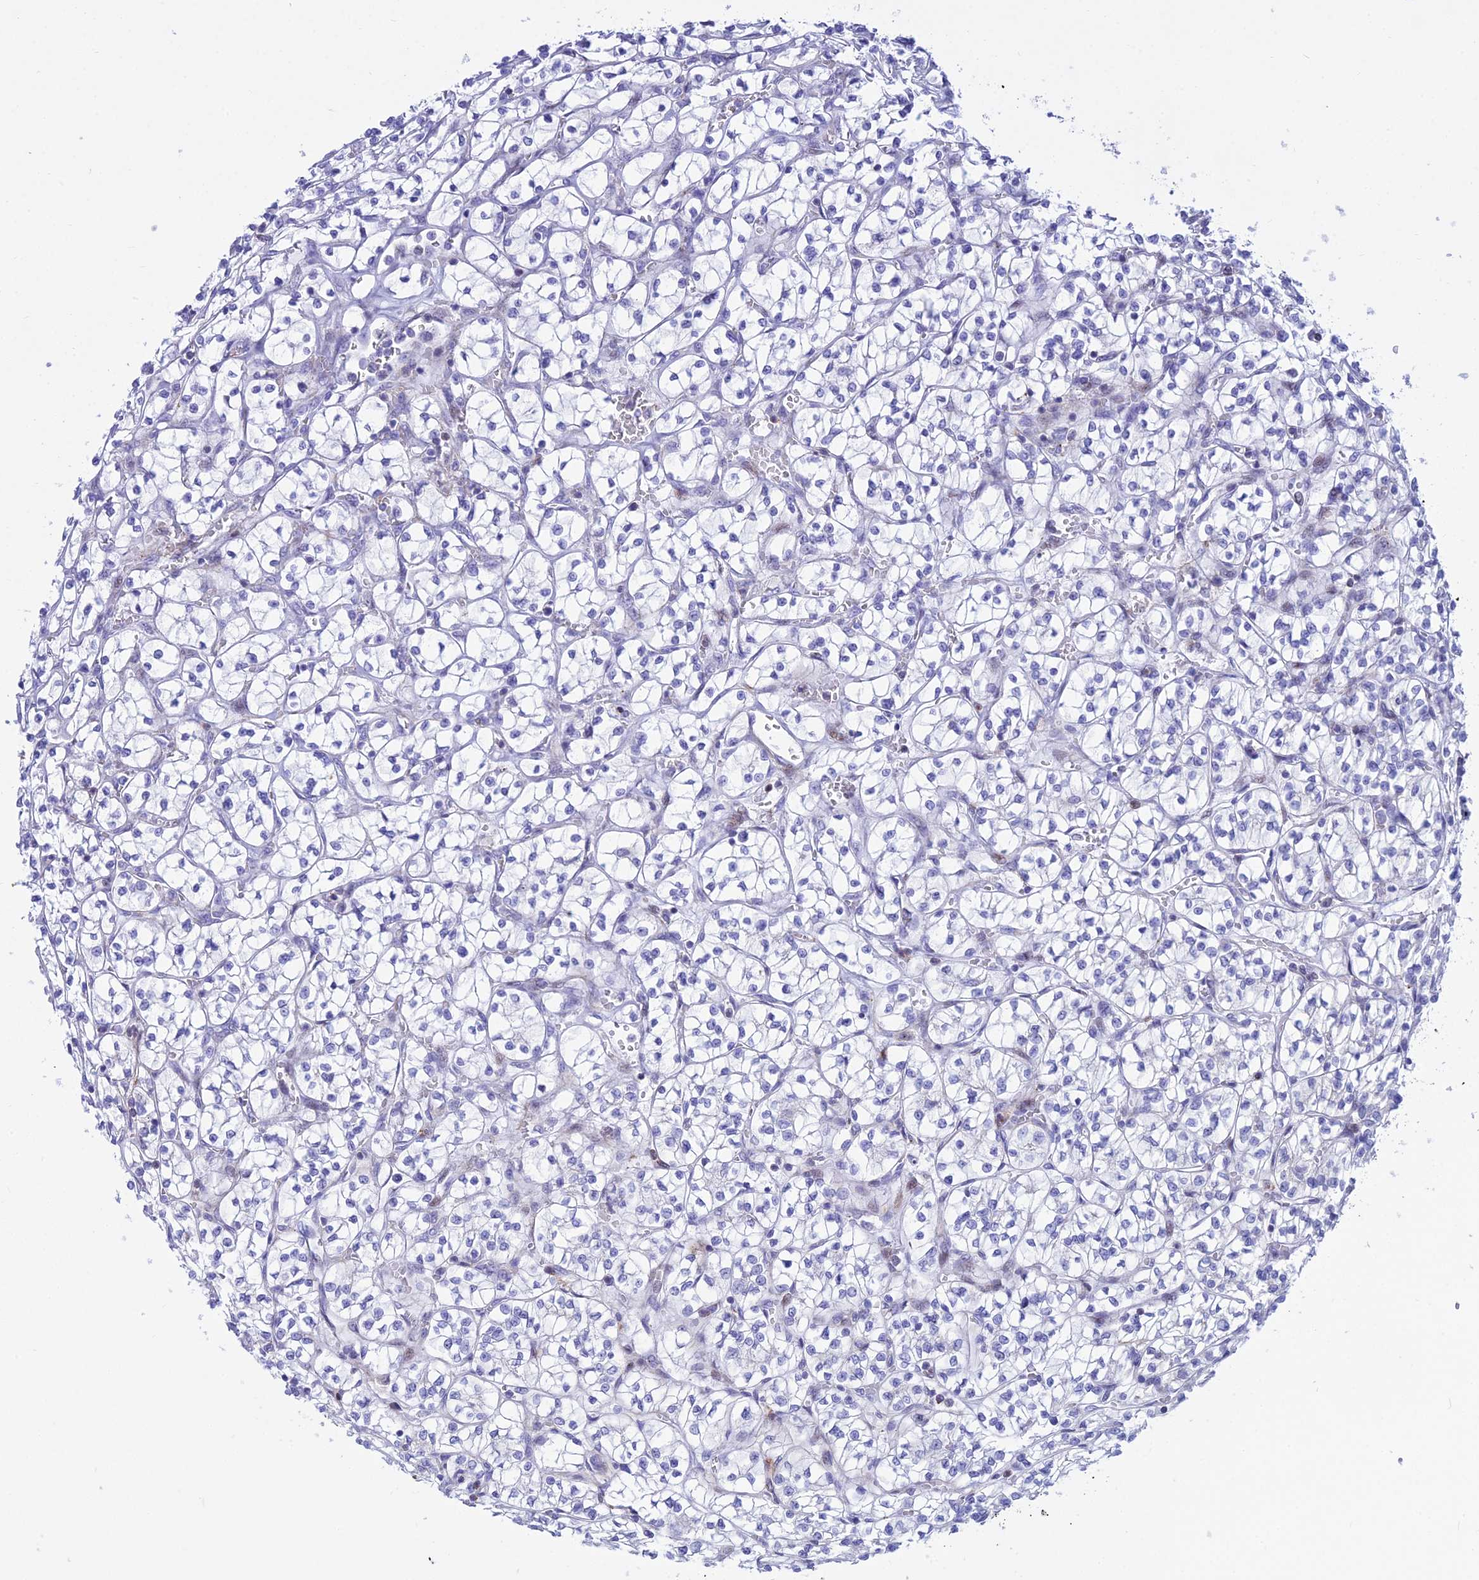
{"staining": {"intensity": "negative", "quantity": "none", "location": "none"}, "tissue": "renal cancer", "cell_type": "Tumor cells", "image_type": "cancer", "snomed": [{"axis": "morphology", "description": "Adenocarcinoma, NOS"}, {"axis": "topography", "description": "Kidney"}], "caption": "The image exhibits no staining of tumor cells in renal cancer. (DAB immunohistochemistry (IHC), high magnification).", "gene": "DLX1", "patient": {"sex": "female", "age": 64}}